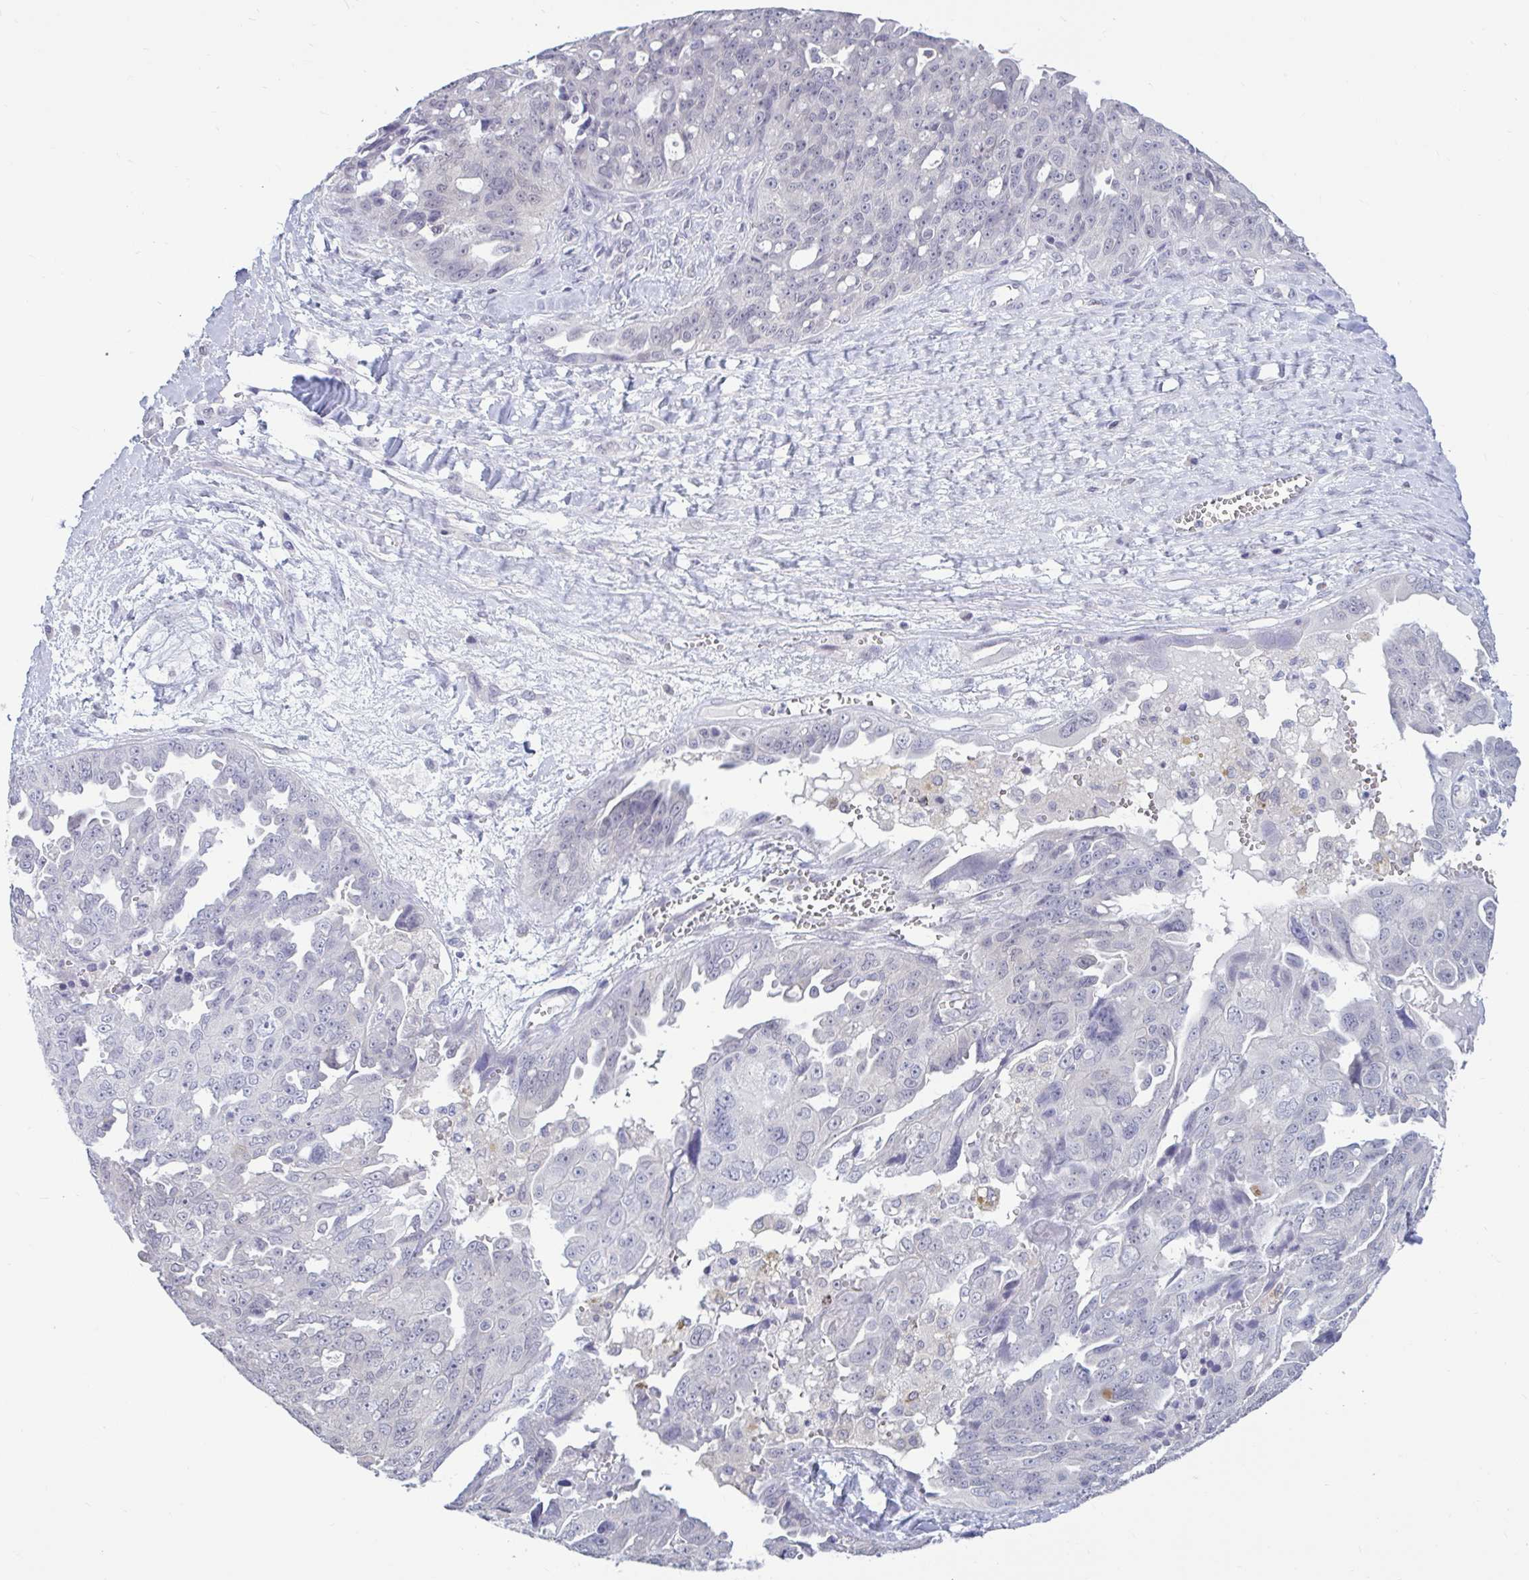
{"staining": {"intensity": "negative", "quantity": "none", "location": "none"}, "tissue": "ovarian cancer", "cell_type": "Tumor cells", "image_type": "cancer", "snomed": [{"axis": "morphology", "description": "Carcinoma, endometroid"}, {"axis": "topography", "description": "Ovary"}], "caption": "Tumor cells show no significant expression in ovarian cancer.", "gene": "ARPP19", "patient": {"sex": "female", "age": 70}}